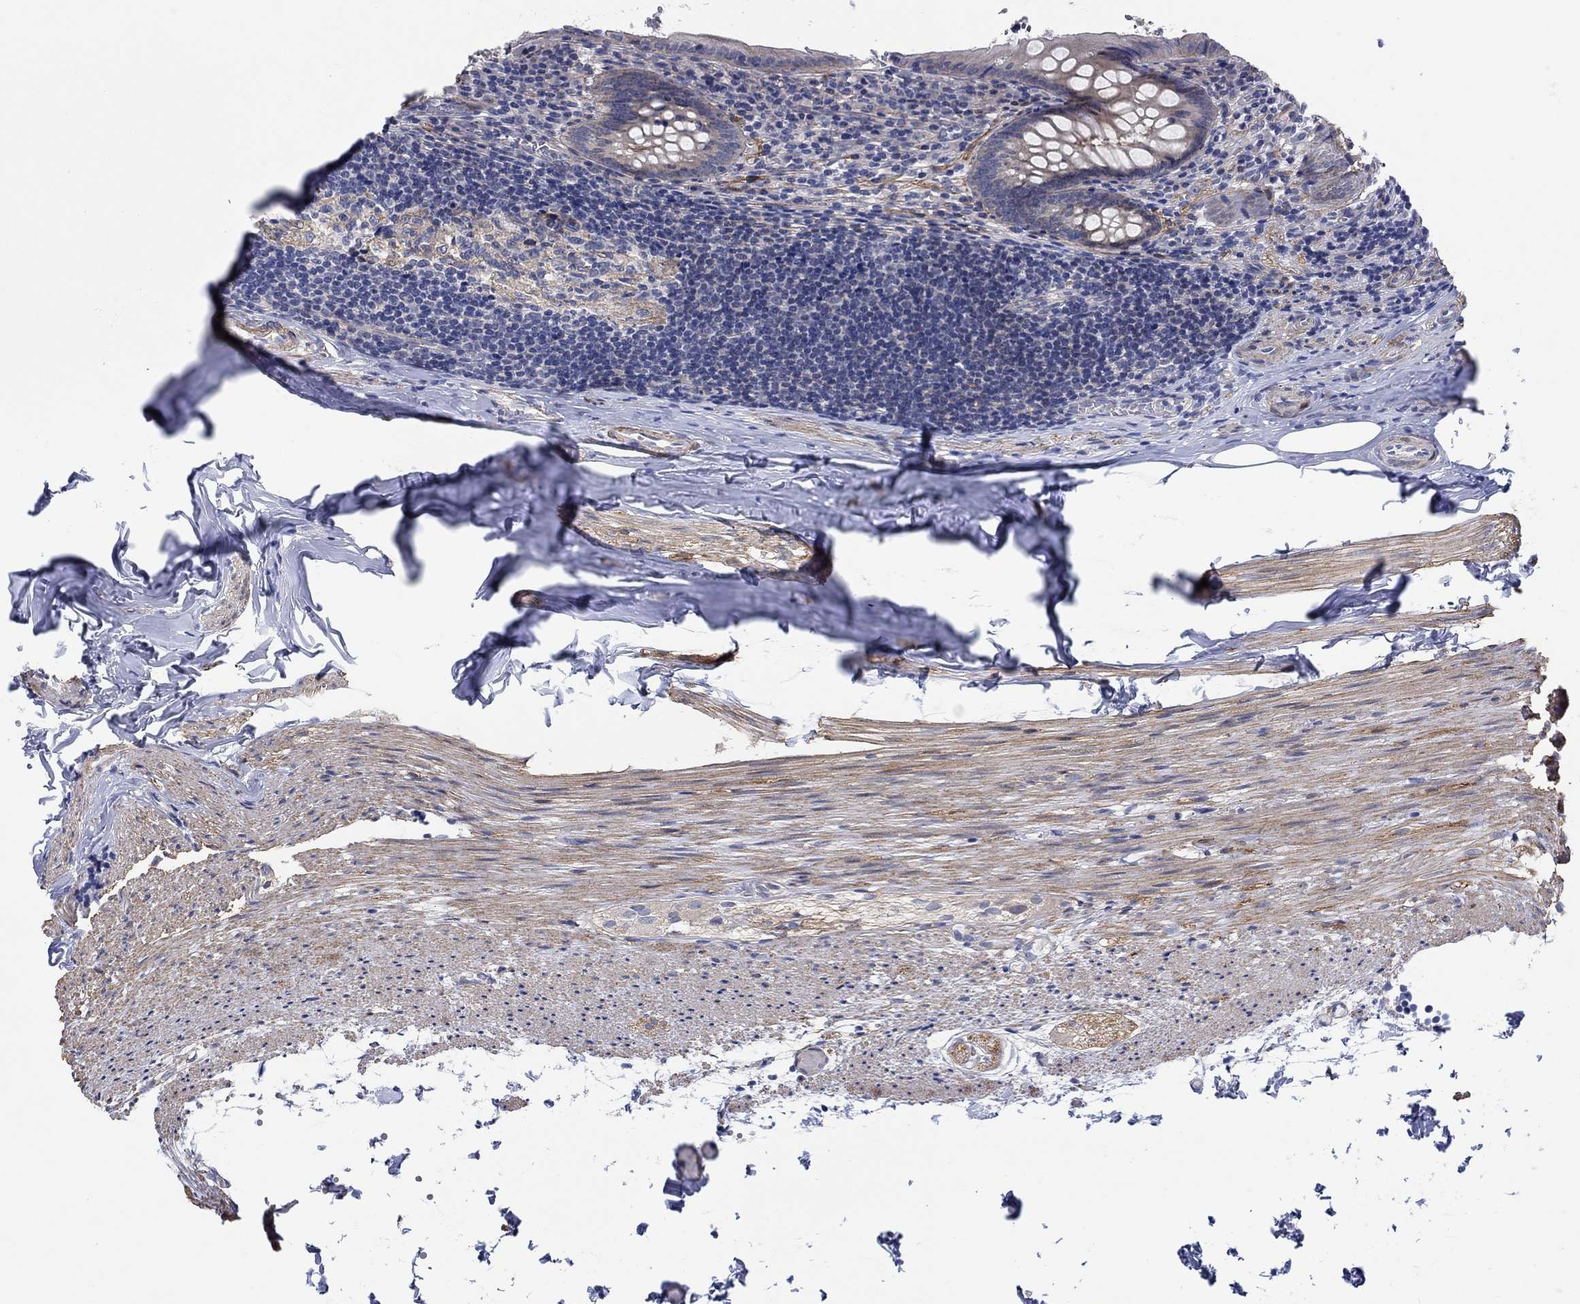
{"staining": {"intensity": "moderate", "quantity": "<25%", "location": "cytoplasmic/membranous"}, "tissue": "appendix", "cell_type": "Glandular cells", "image_type": "normal", "snomed": [{"axis": "morphology", "description": "Normal tissue, NOS"}, {"axis": "topography", "description": "Appendix"}], "caption": "Moderate cytoplasmic/membranous expression is present in about <25% of glandular cells in unremarkable appendix. (Brightfield microscopy of DAB IHC at high magnification).", "gene": "SCN7A", "patient": {"sex": "female", "age": 23}}